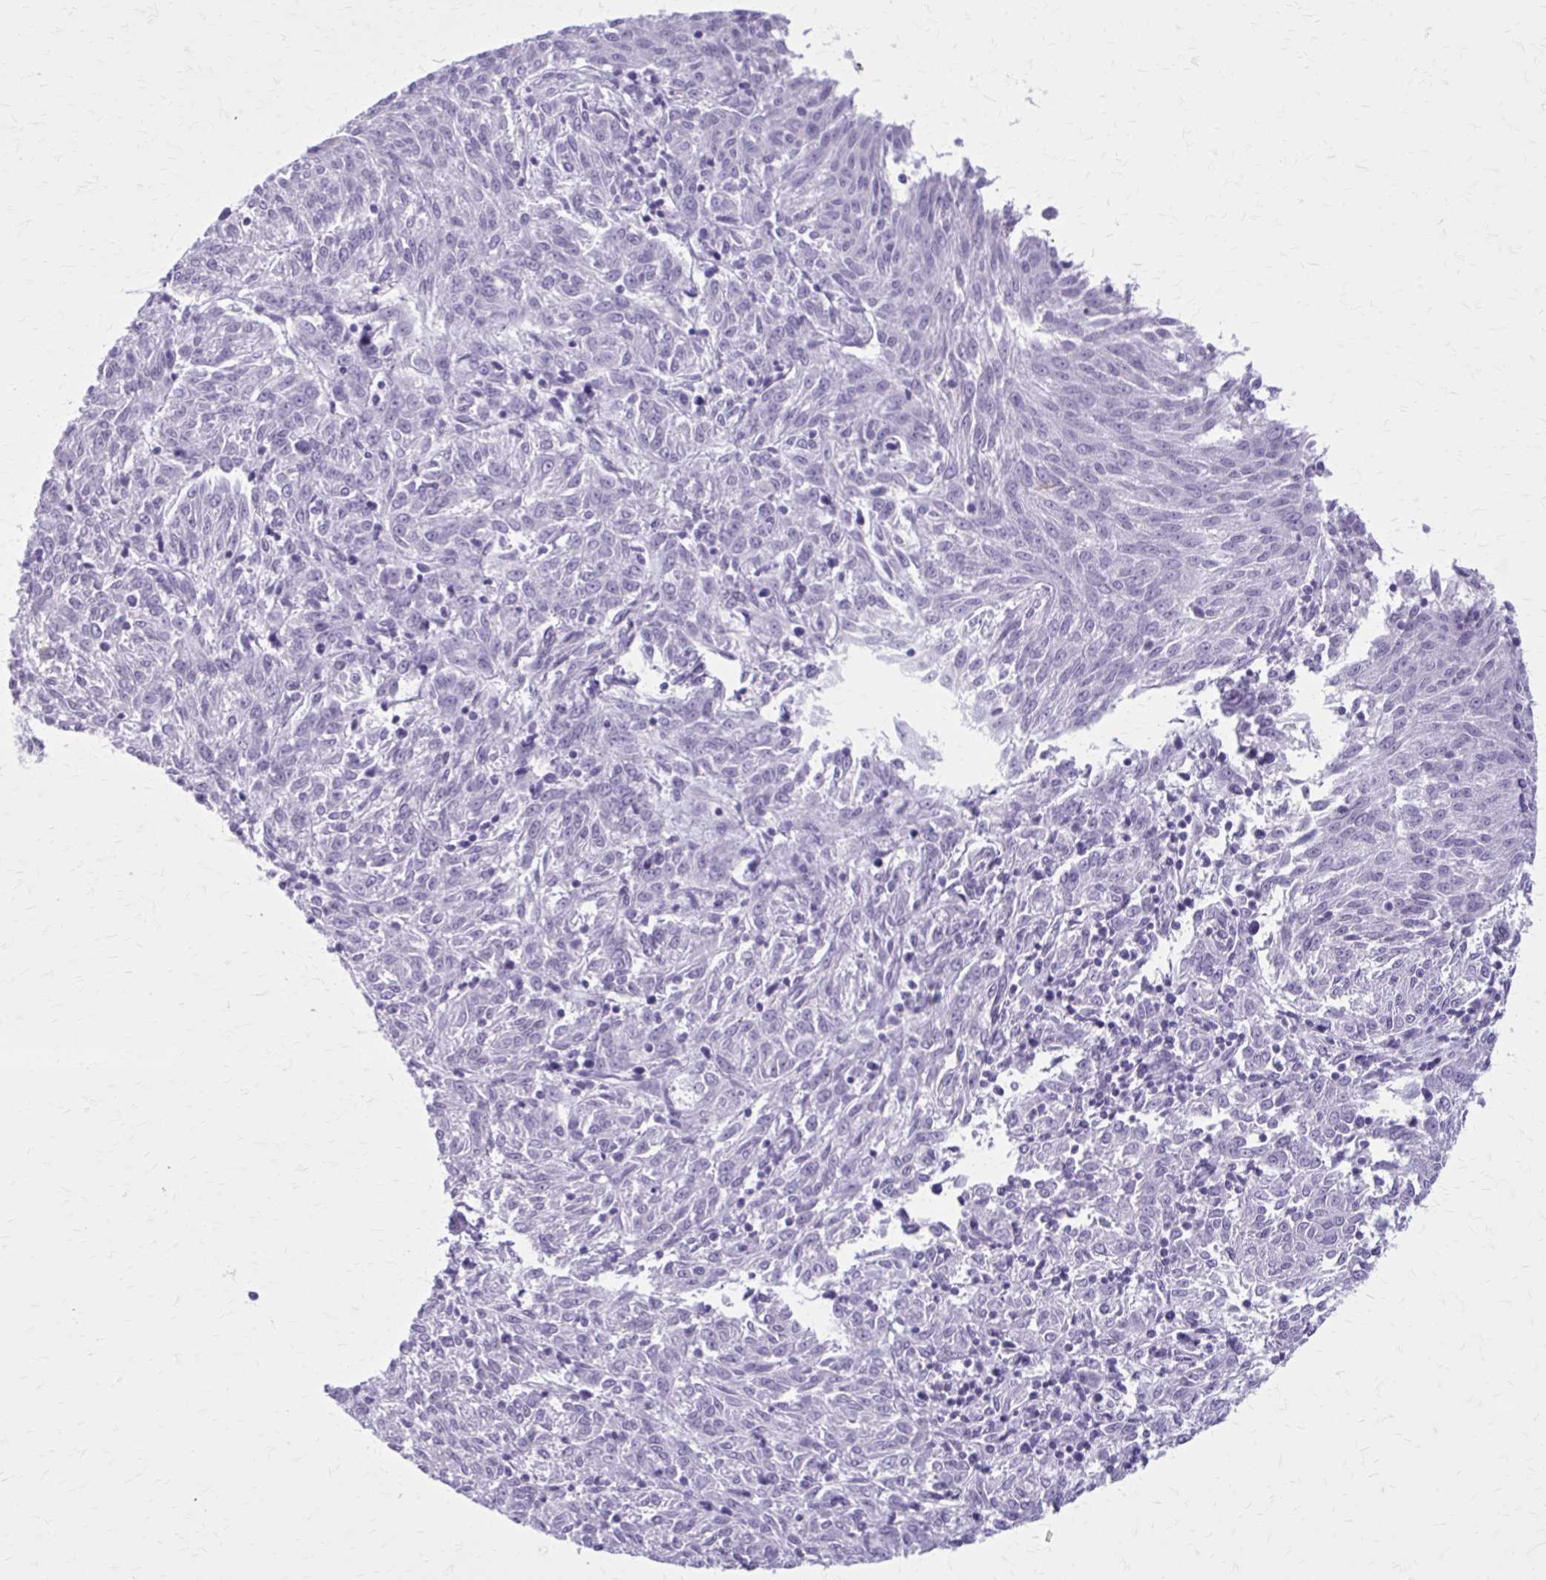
{"staining": {"intensity": "negative", "quantity": "none", "location": "none"}, "tissue": "melanoma", "cell_type": "Tumor cells", "image_type": "cancer", "snomed": [{"axis": "morphology", "description": "Malignant melanoma, NOS"}, {"axis": "topography", "description": "Skin"}], "caption": "The histopathology image displays no staining of tumor cells in melanoma. (Stains: DAB IHC with hematoxylin counter stain, Microscopy: brightfield microscopy at high magnification).", "gene": "GAD1", "patient": {"sex": "female", "age": 72}}